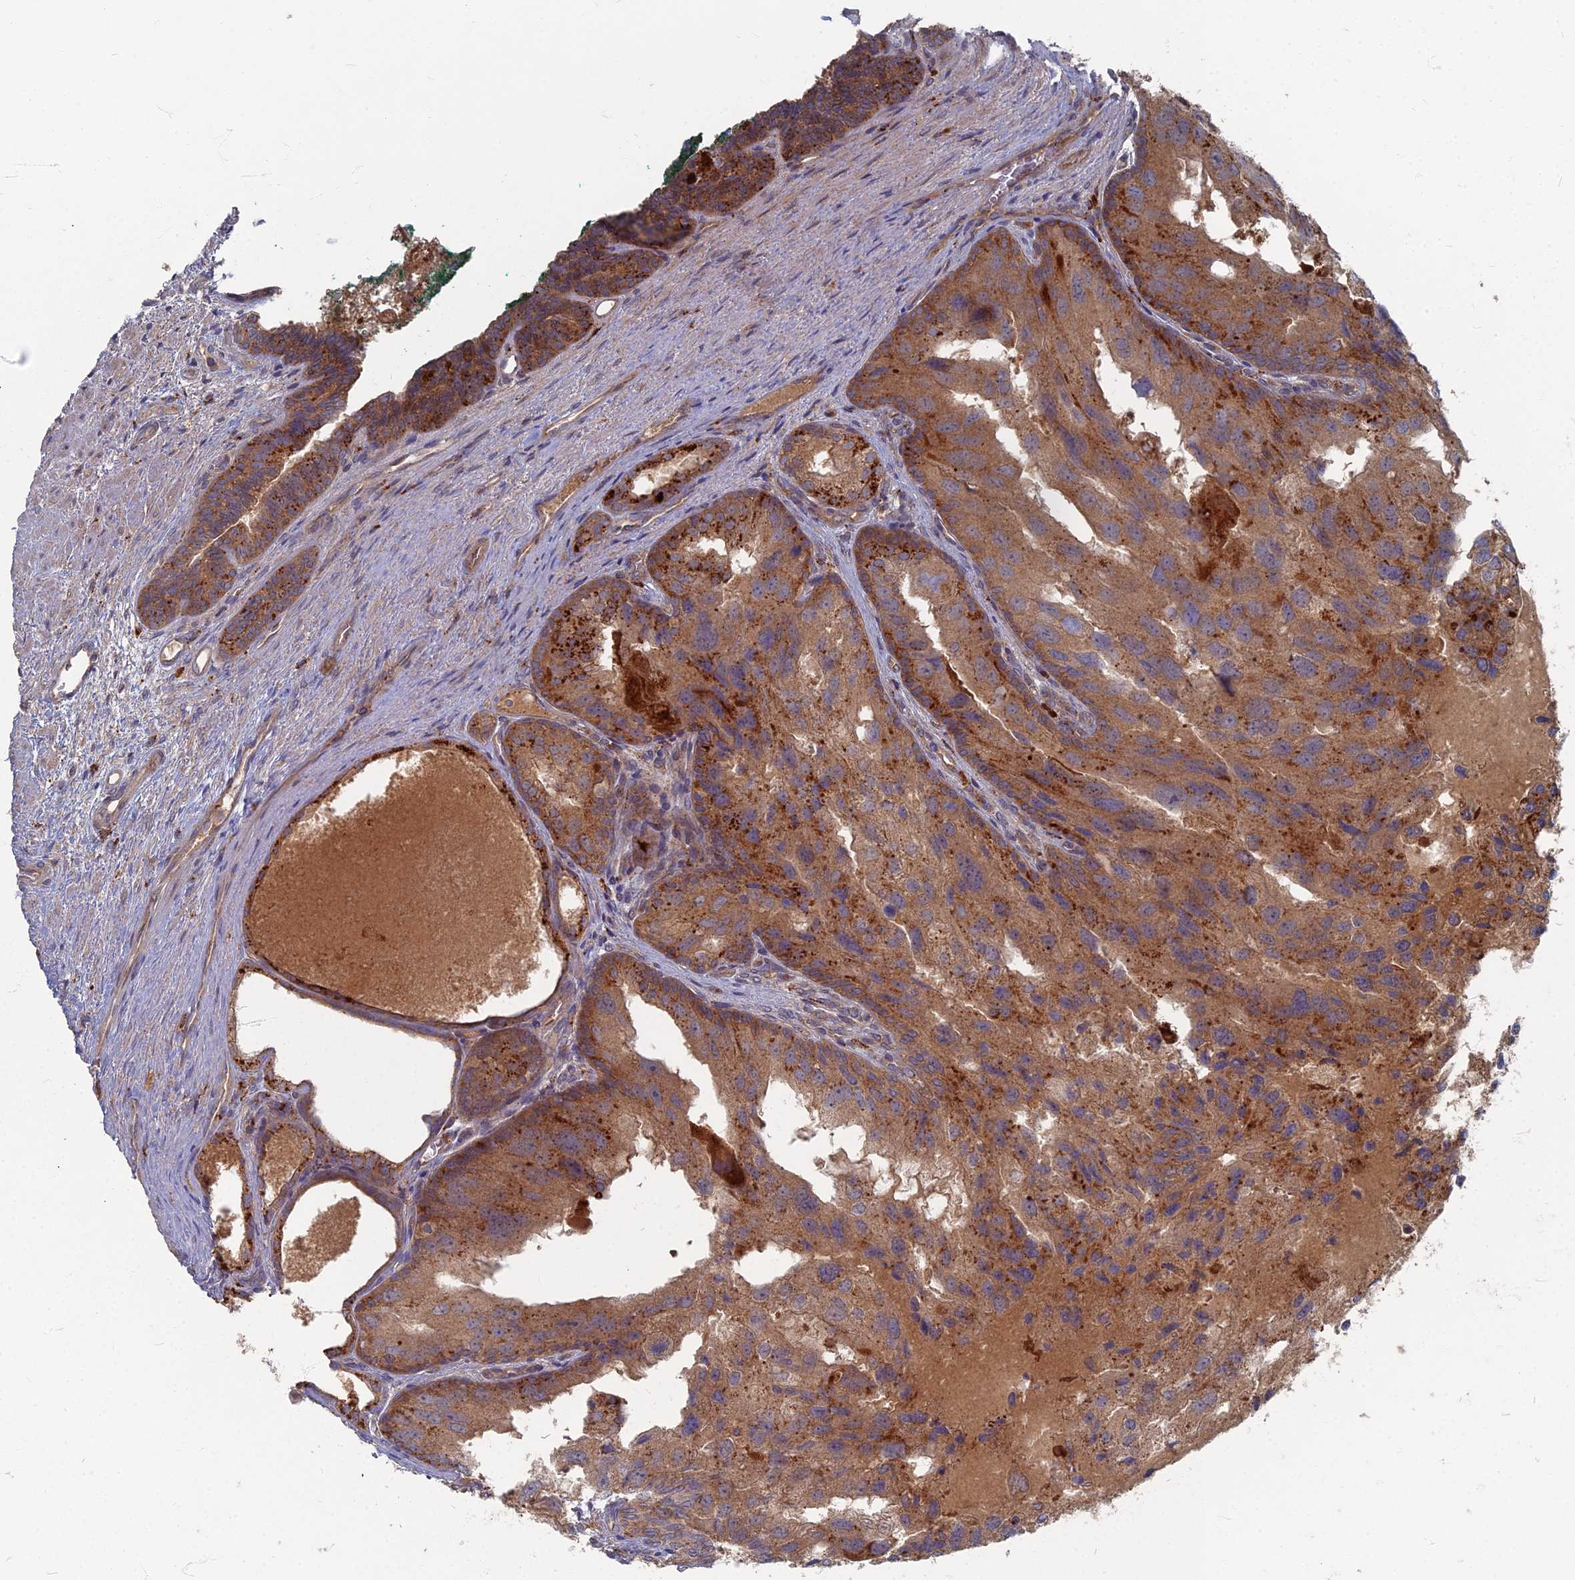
{"staining": {"intensity": "strong", "quantity": ">75%", "location": "cytoplasmic/membranous"}, "tissue": "prostate cancer", "cell_type": "Tumor cells", "image_type": "cancer", "snomed": [{"axis": "morphology", "description": "Adenocarcinoma, High grade"}, {"axis": "topography", "description": "Prostate"}], "caption": "The immunohistochemical stain shows strong cytoplasmic/membranous positivity in tumor cells of prostate adenocarcinoma (high-grade) tissue.", "gene": "PPCDC", "patient": {"sex": "male", "age": 62}}